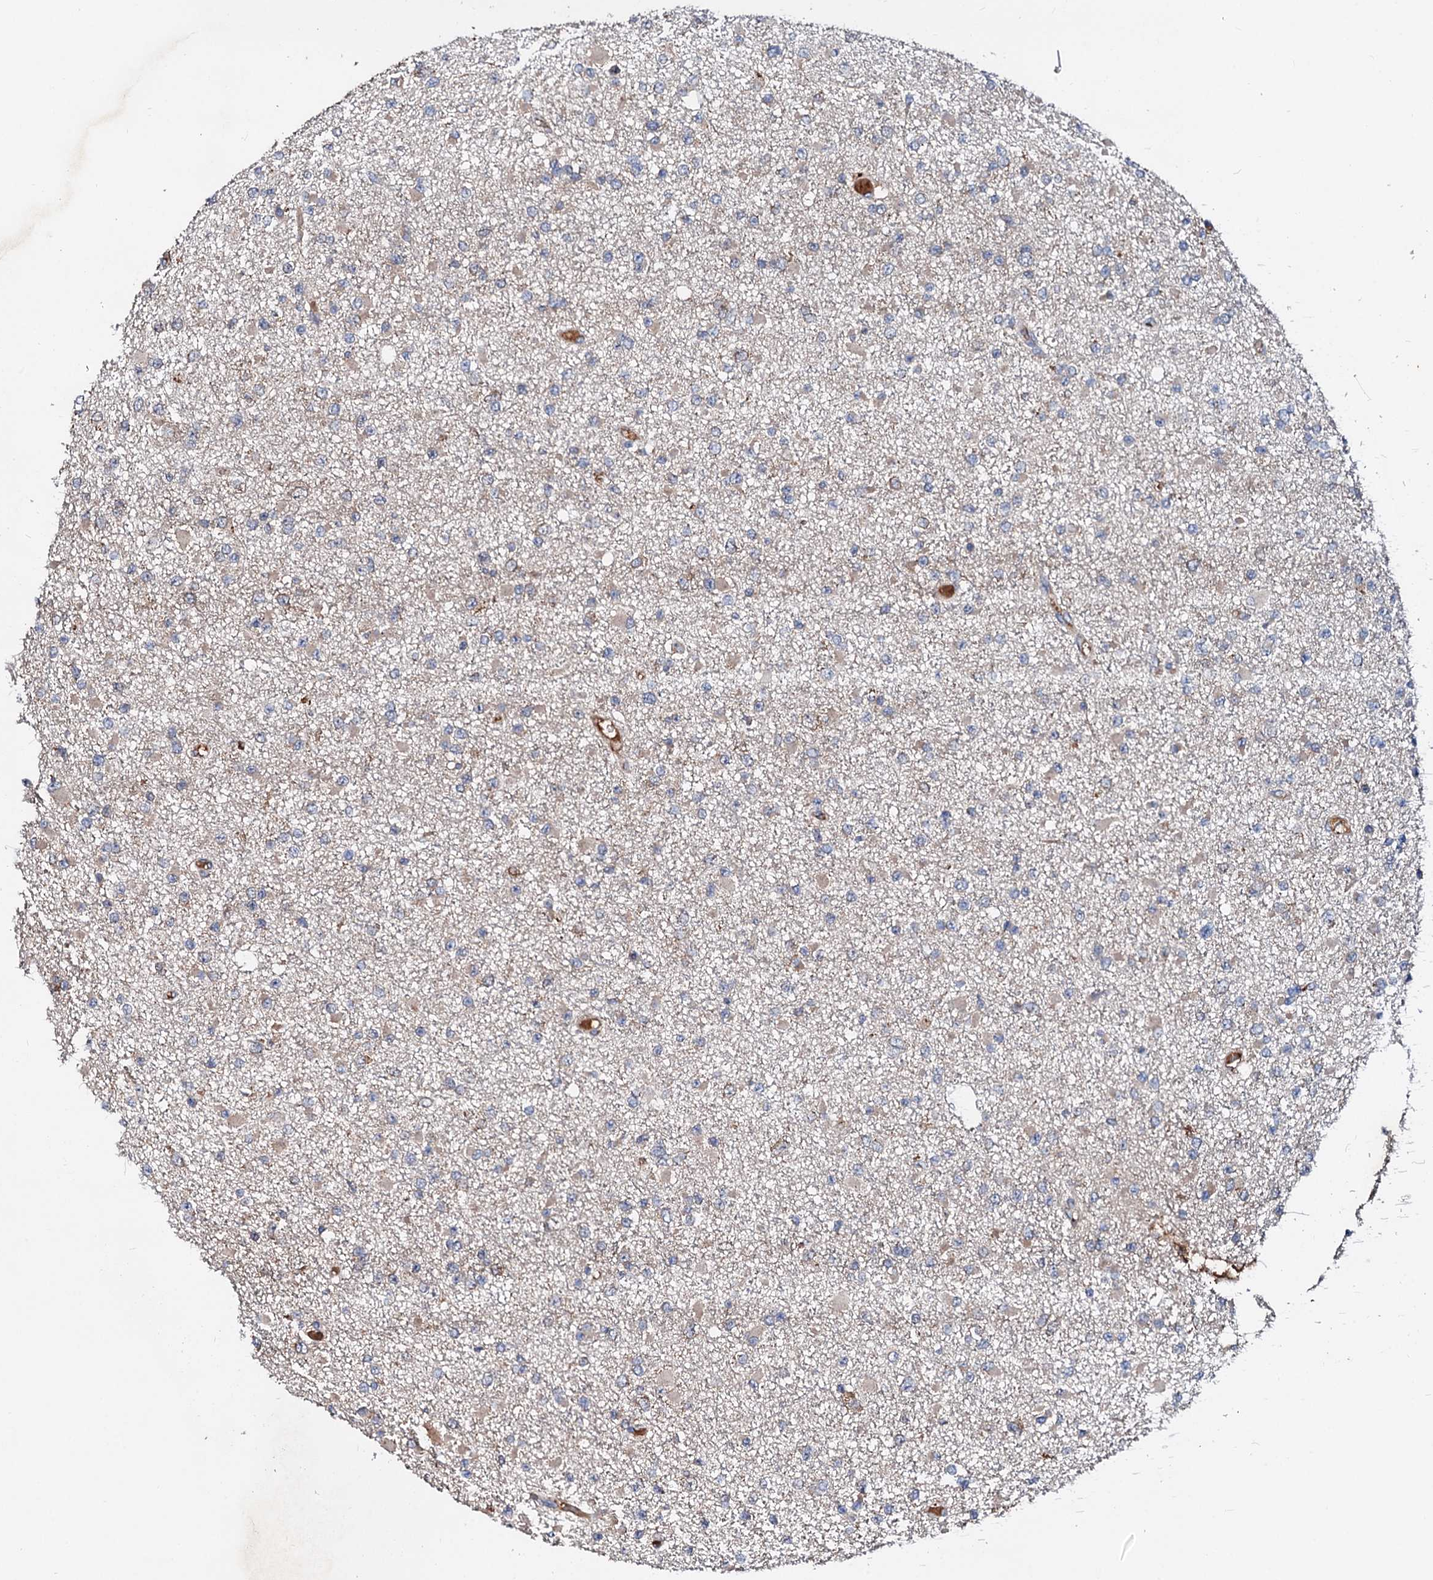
{"staining": {"intensity": "negative", "quantity": "none", "location": "none"}, "tissue": "glioma", "cell_type": "Tumor cells", "image_type": "cancer", "snomed": [{"axis": "morphology", "description": "Glioma, malignant, Low grade"}, {"axis": "topography", "description": "Brain"}], "caption": "High power microscopy image of an immunohistochemistry (IHC) image of glioma, revealing no significant positivity in tumor cells.", "gene": "EXTL1", "patient": {"sex": "female", "age": 22}}